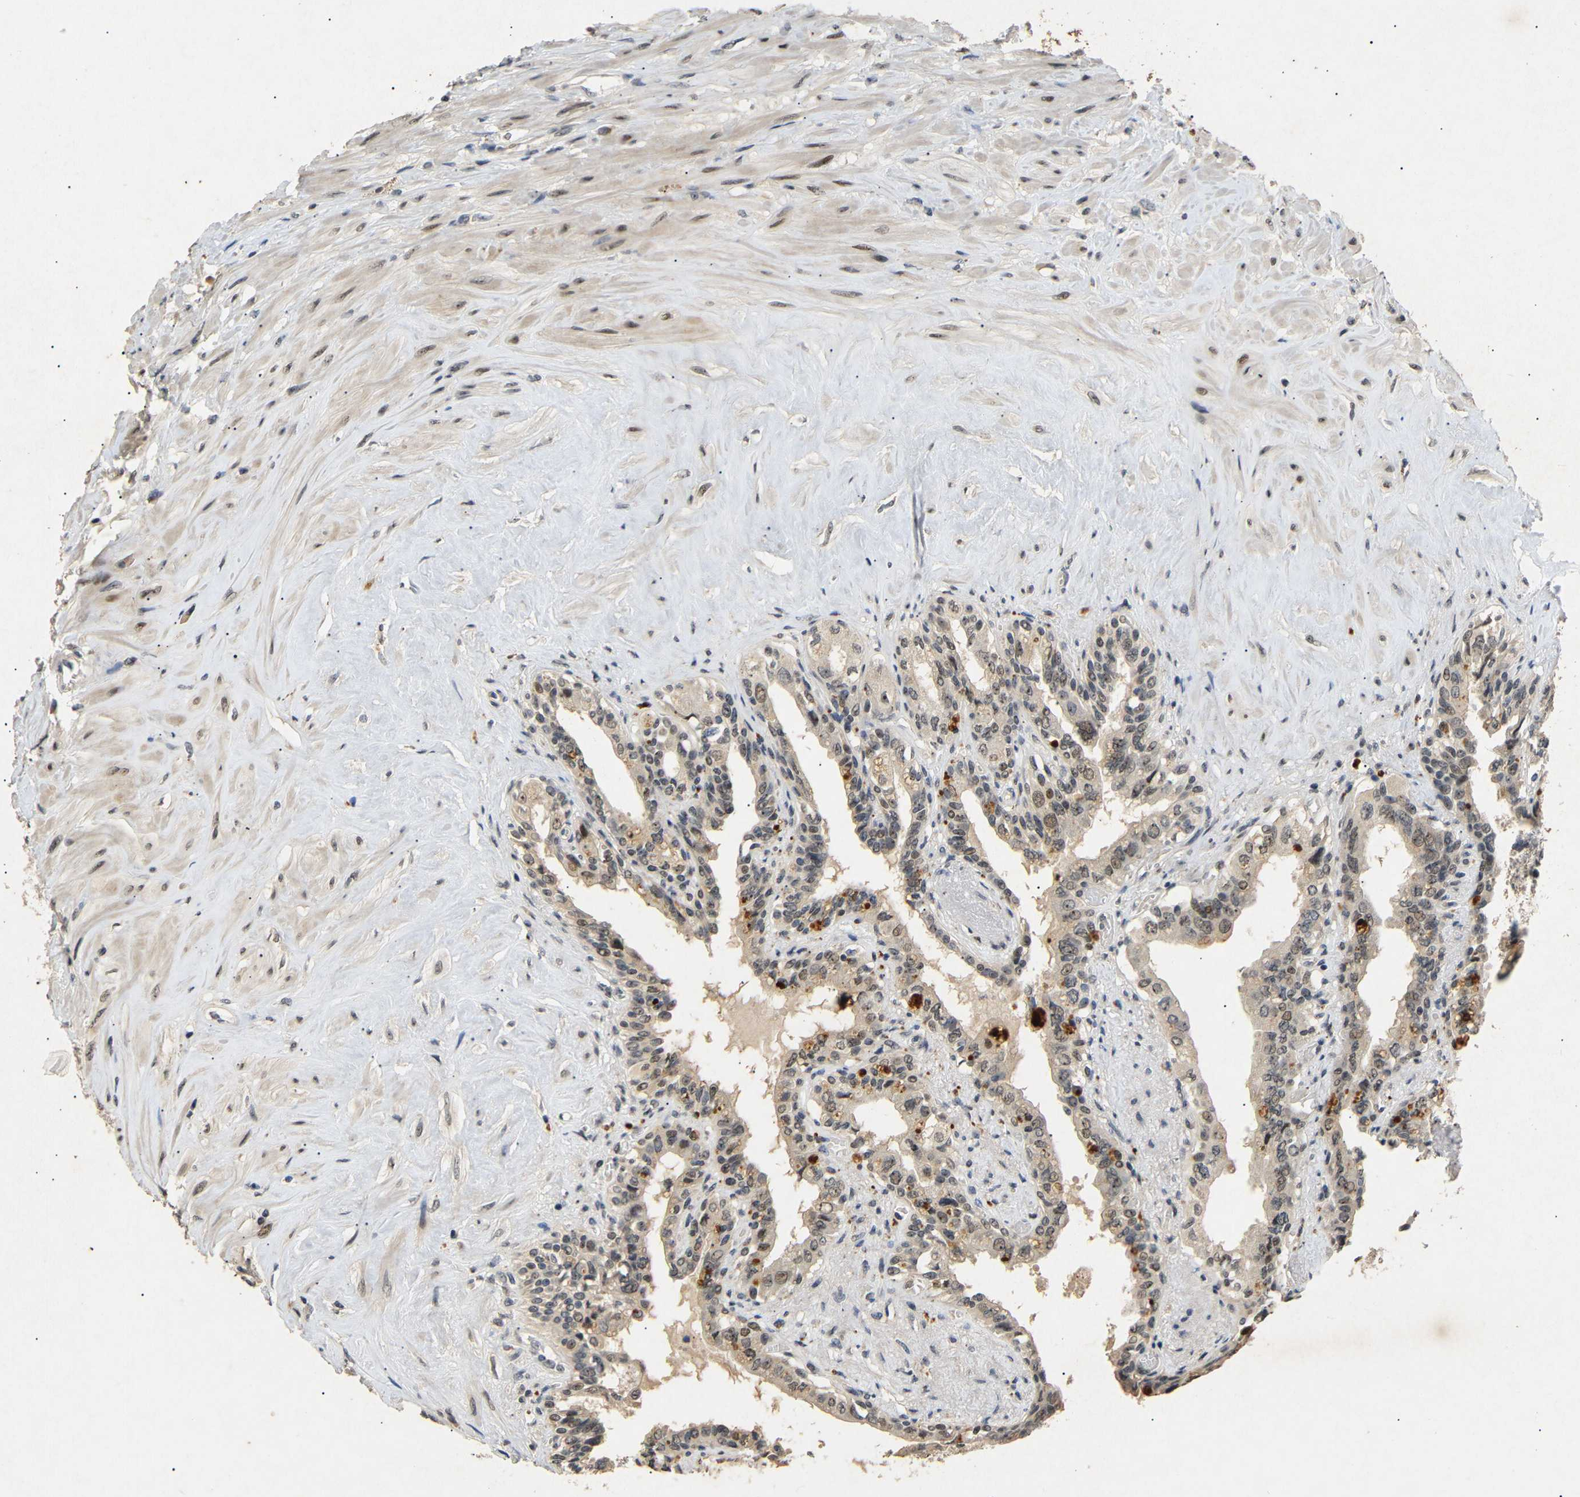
{"staining": {"intensity": "moderate", "quantity": "25%-75%", "location": "nuclear"}, "tissue": "seminal vesicle", "cell_type": "Glandular cells", "image_type": "normal", "snomed": [{"axis": "morphology", "description": "Normal tissue, NOS"}, {"axis": "topography", "description": "Seminal veicle"}], "caption": "High-magnification brightfield microscopy of unremarkable seminal vesicle stained with DAB (brown) and counterstained with hematoxylin (blue). glandular cells exhibit moderate nuclear expression is present in about25%-75% of cells.", "gene": "PARN", "patient": {"sex": "male", "age": 63}}